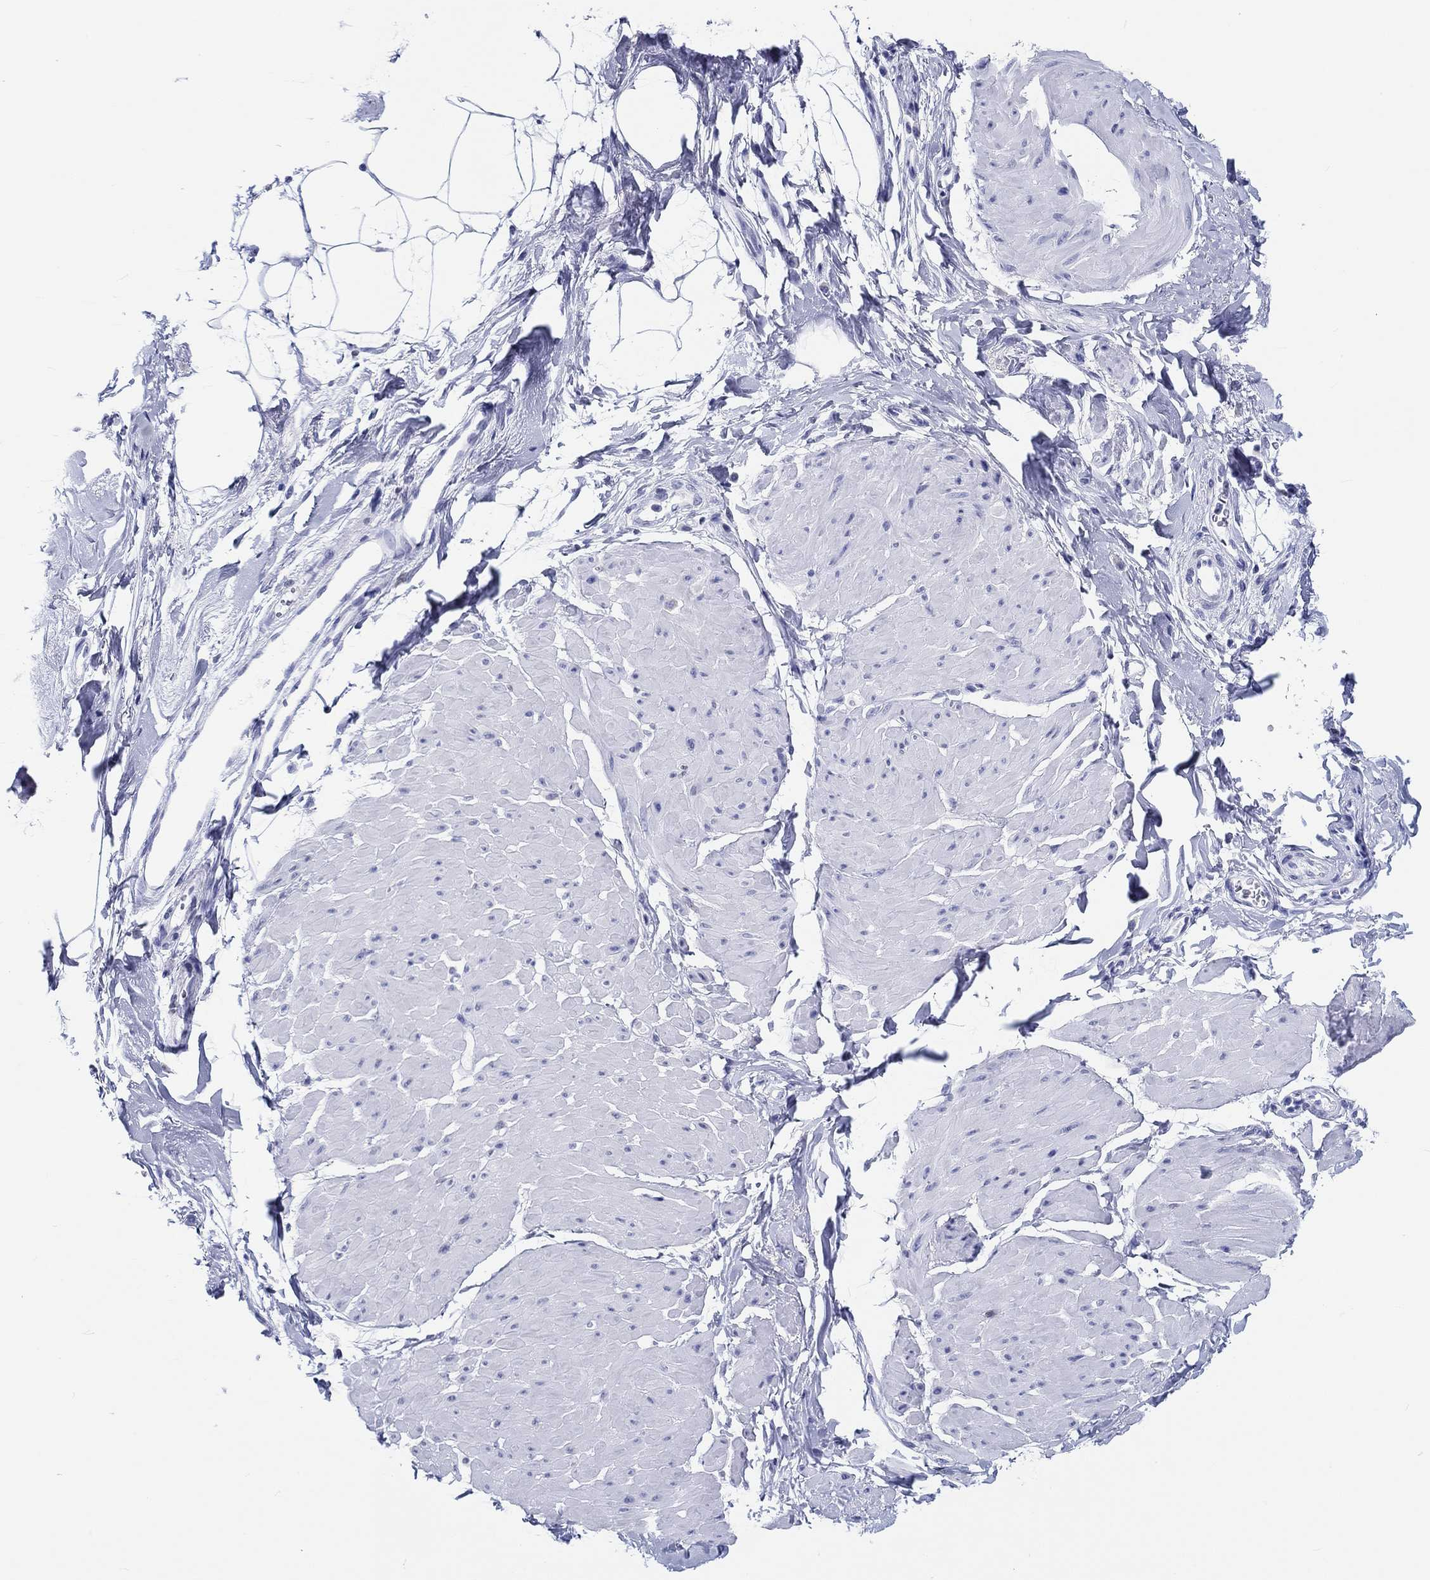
{"staining": {"intensity": "negative", "quantity": "none", "location": "none"}, "tissue": "smooth muscle", "cell_type": "Smooth muscle cells", "image_type": "normal", "snomed": [{"axis": "morphology", "description": "Normal tissue, NOS"}, {"axis": "topography", "description": "Adipose tissue"}, {"axis": "topography", "description": "Smooth muscle"}, {"axis": "topography", "description": "Peripheral nerve tissue"}], "caption": "Protein analysis of unremarkable smooth muscle displays no significant expression in smooth muscle cells.", "gene": "H1", "patient": {"sex": "male", "age": 83}}